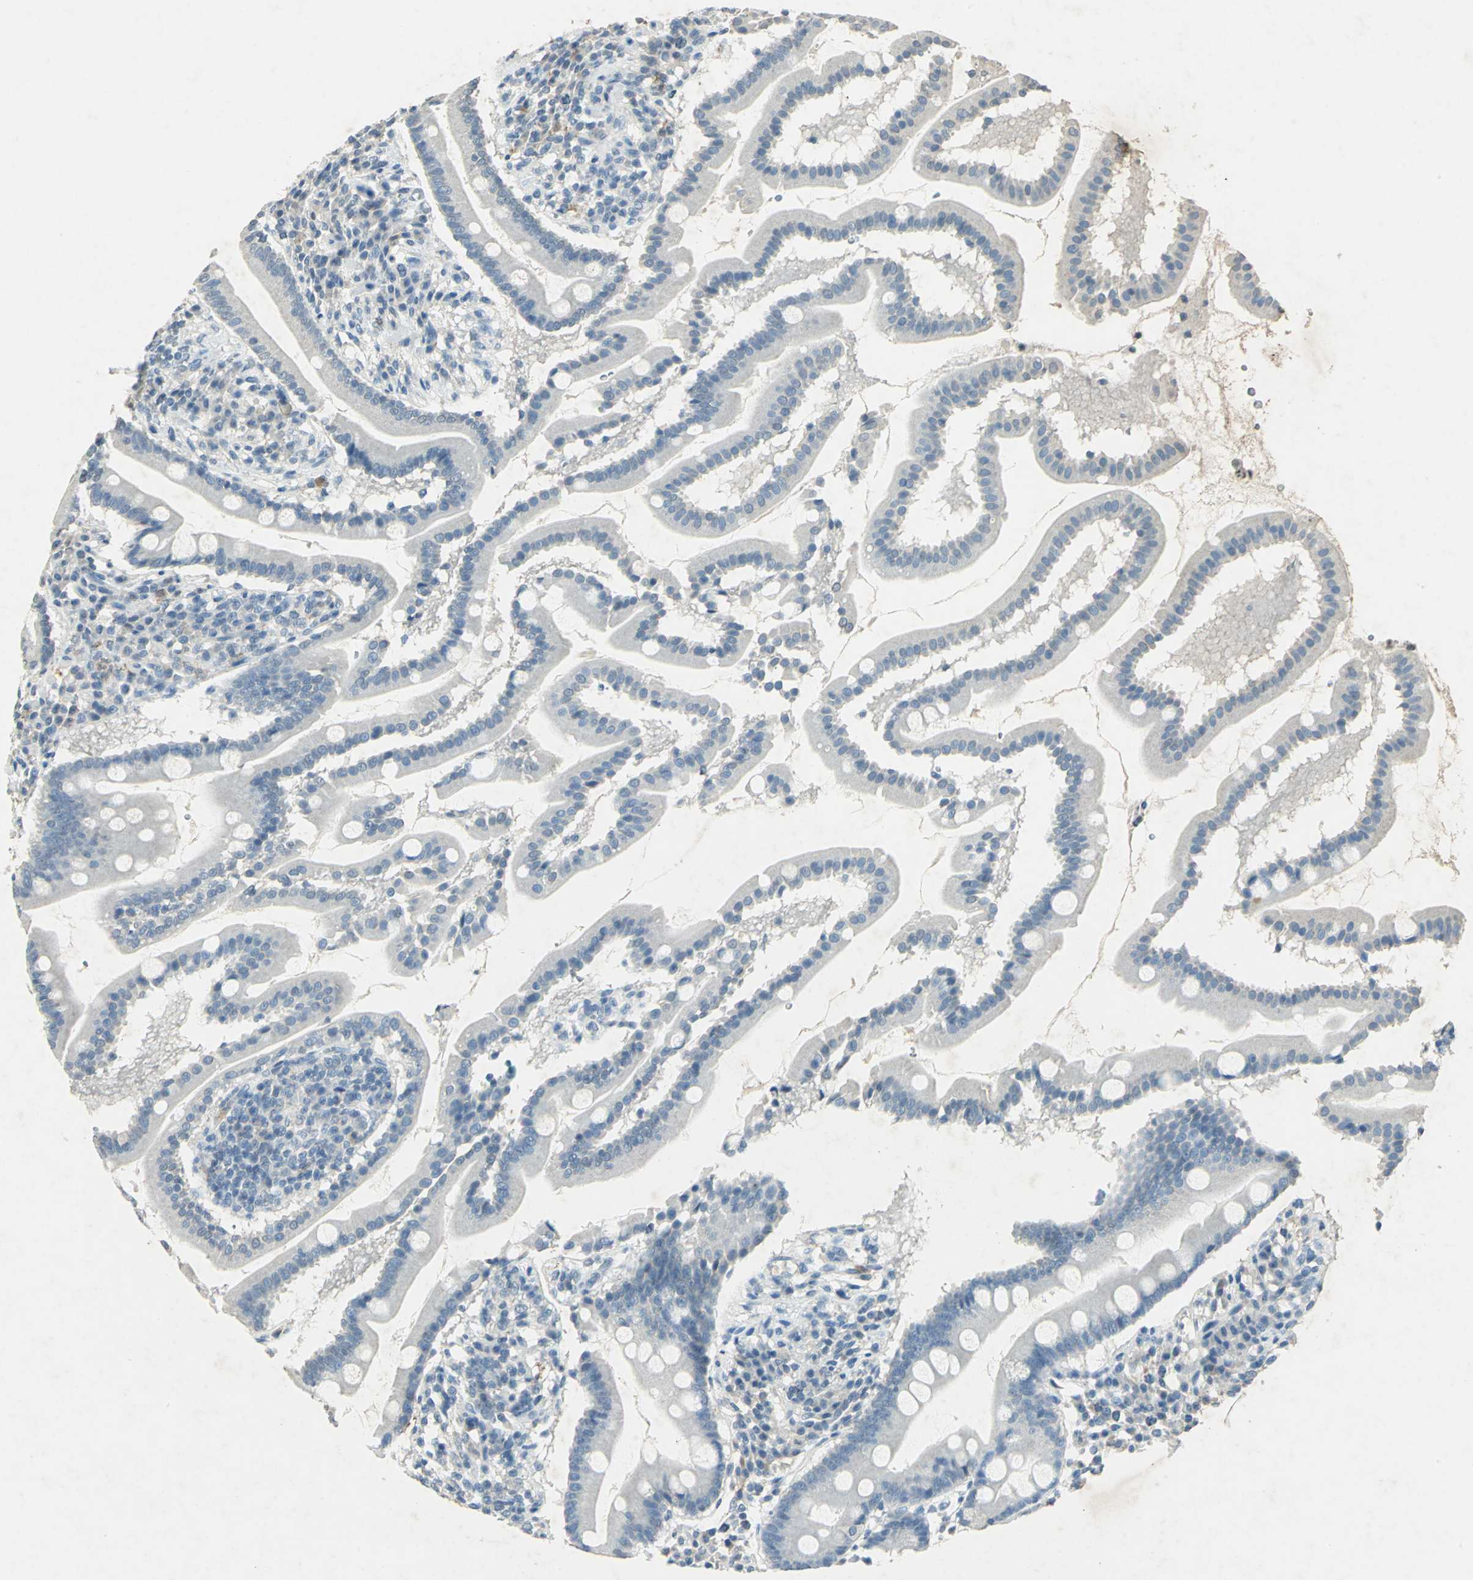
{"staining": {"intensity": "negative", "quantity": "none", "location": "none"}, "tissue": "duodenum", "cell_type": "Glandular cells", "image_type": "normal", "snomed": [{"axis": "morphology", "description": "Normal tissue, NOS"}, {"axis": "topography", "description": "Duodenum"}], "caption": "High magnification brightfield microscopy of benign duodenum stained with DAB (brown) and counterstained with hematoxylin (blue): glandular cells show no significant expression. (Brightfield microscopy of DAB IHC at high magnification).", "gene": "CAMK2B", "patient": {"sex": "male", "age": 50}}